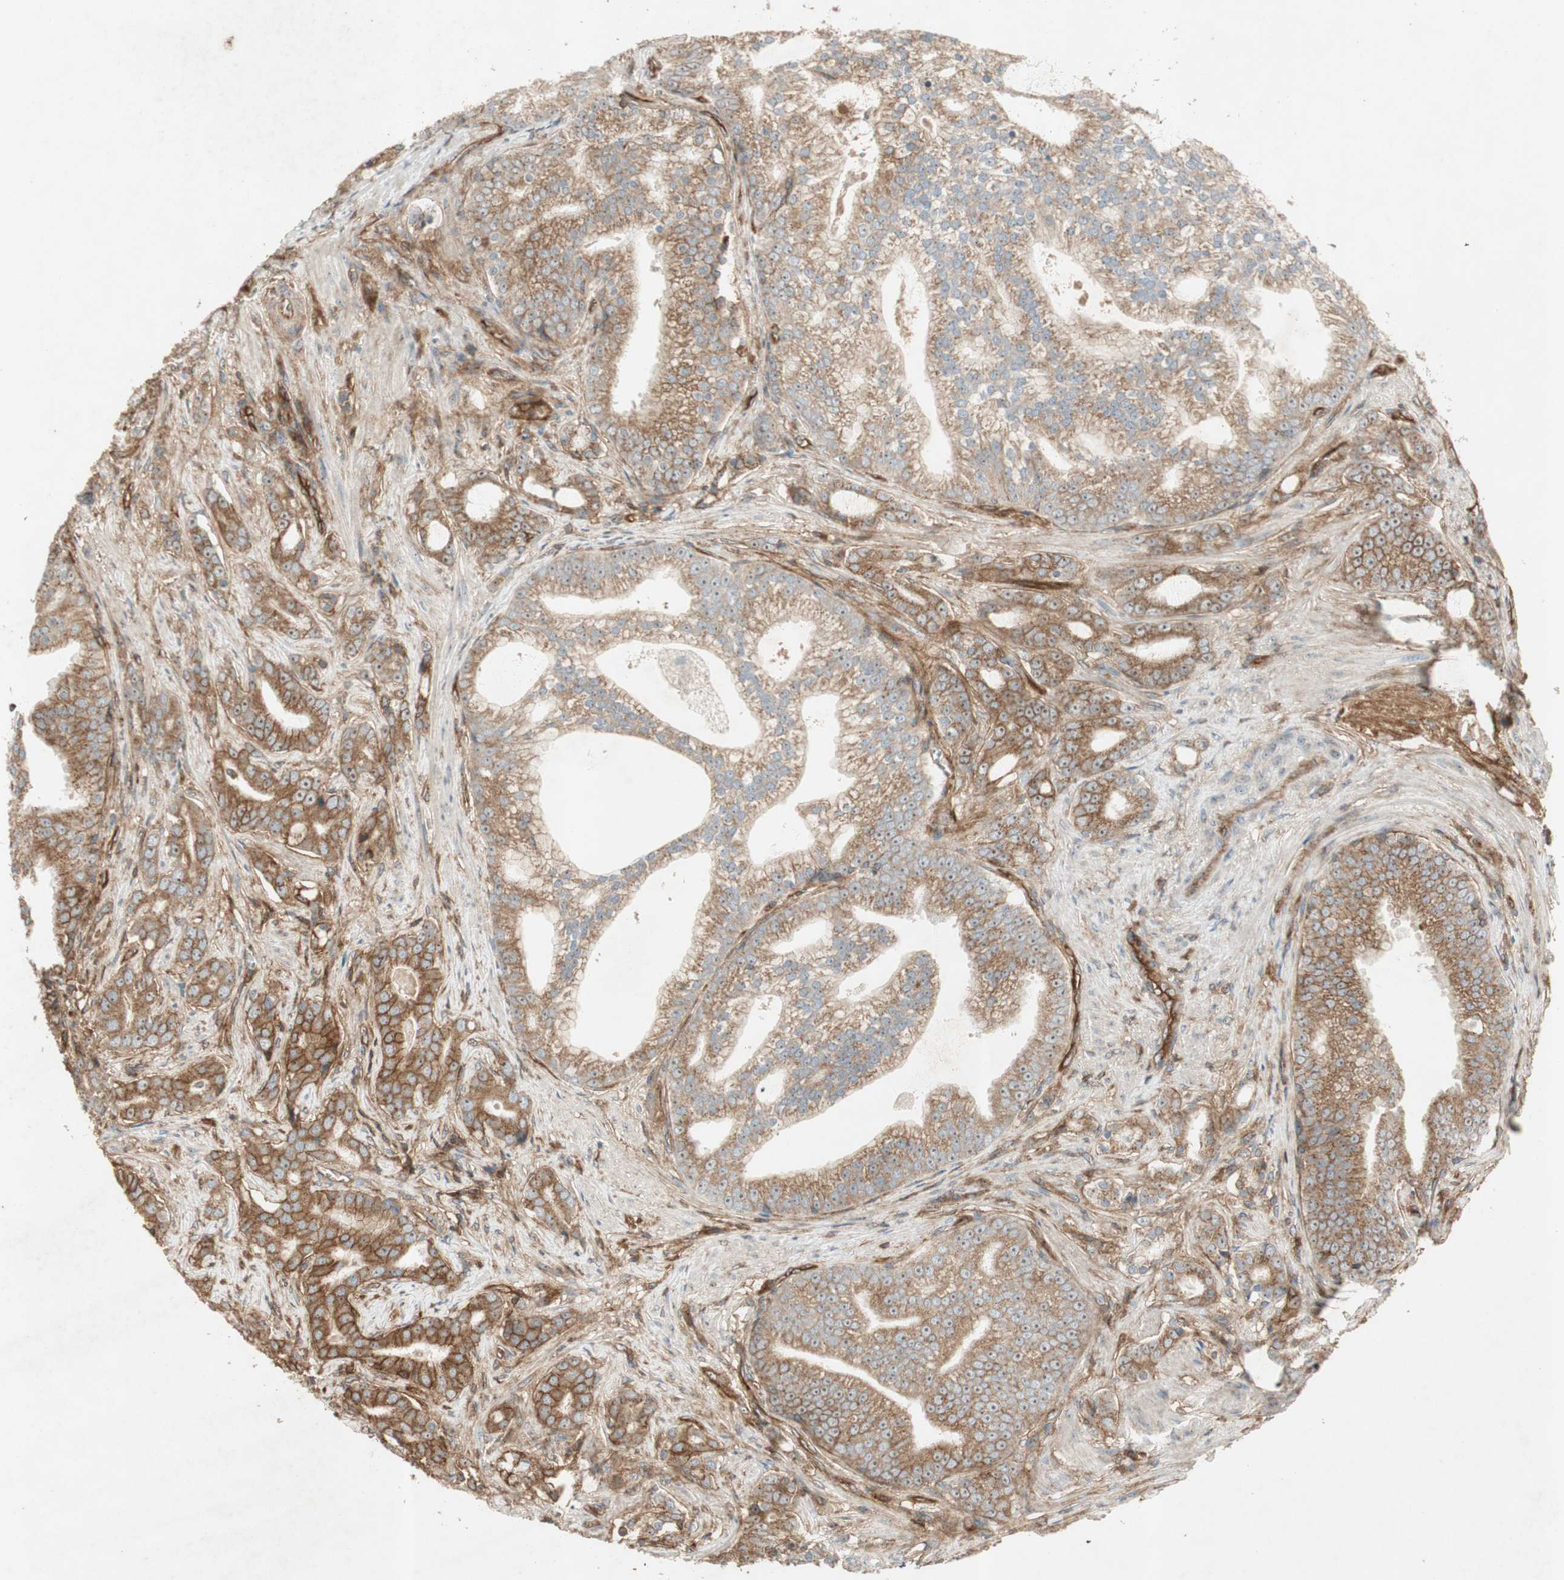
{"staining": {"intensity": "moderate", "quantity": ">75%", "location": "cytoplasmic/membranous"}, "tissue": "prostate cancer", "cell_type": "Tumor cells", "image_type": "cancer", "snomed": [{"axis": "morphology", "description": "Adenocarcinoma, Low grade"}, {"axis": "topography", "description": "Prostate"}], "caption": "Human low-grade adenocarcinoma (prostate) stained for a protein (brown) reveals moderate cytoplasmic/membranous positive positivity in about >75% of tumor cells.", "gene": "BTN3A3", "patient": {"sex": "male", "age": 58}}